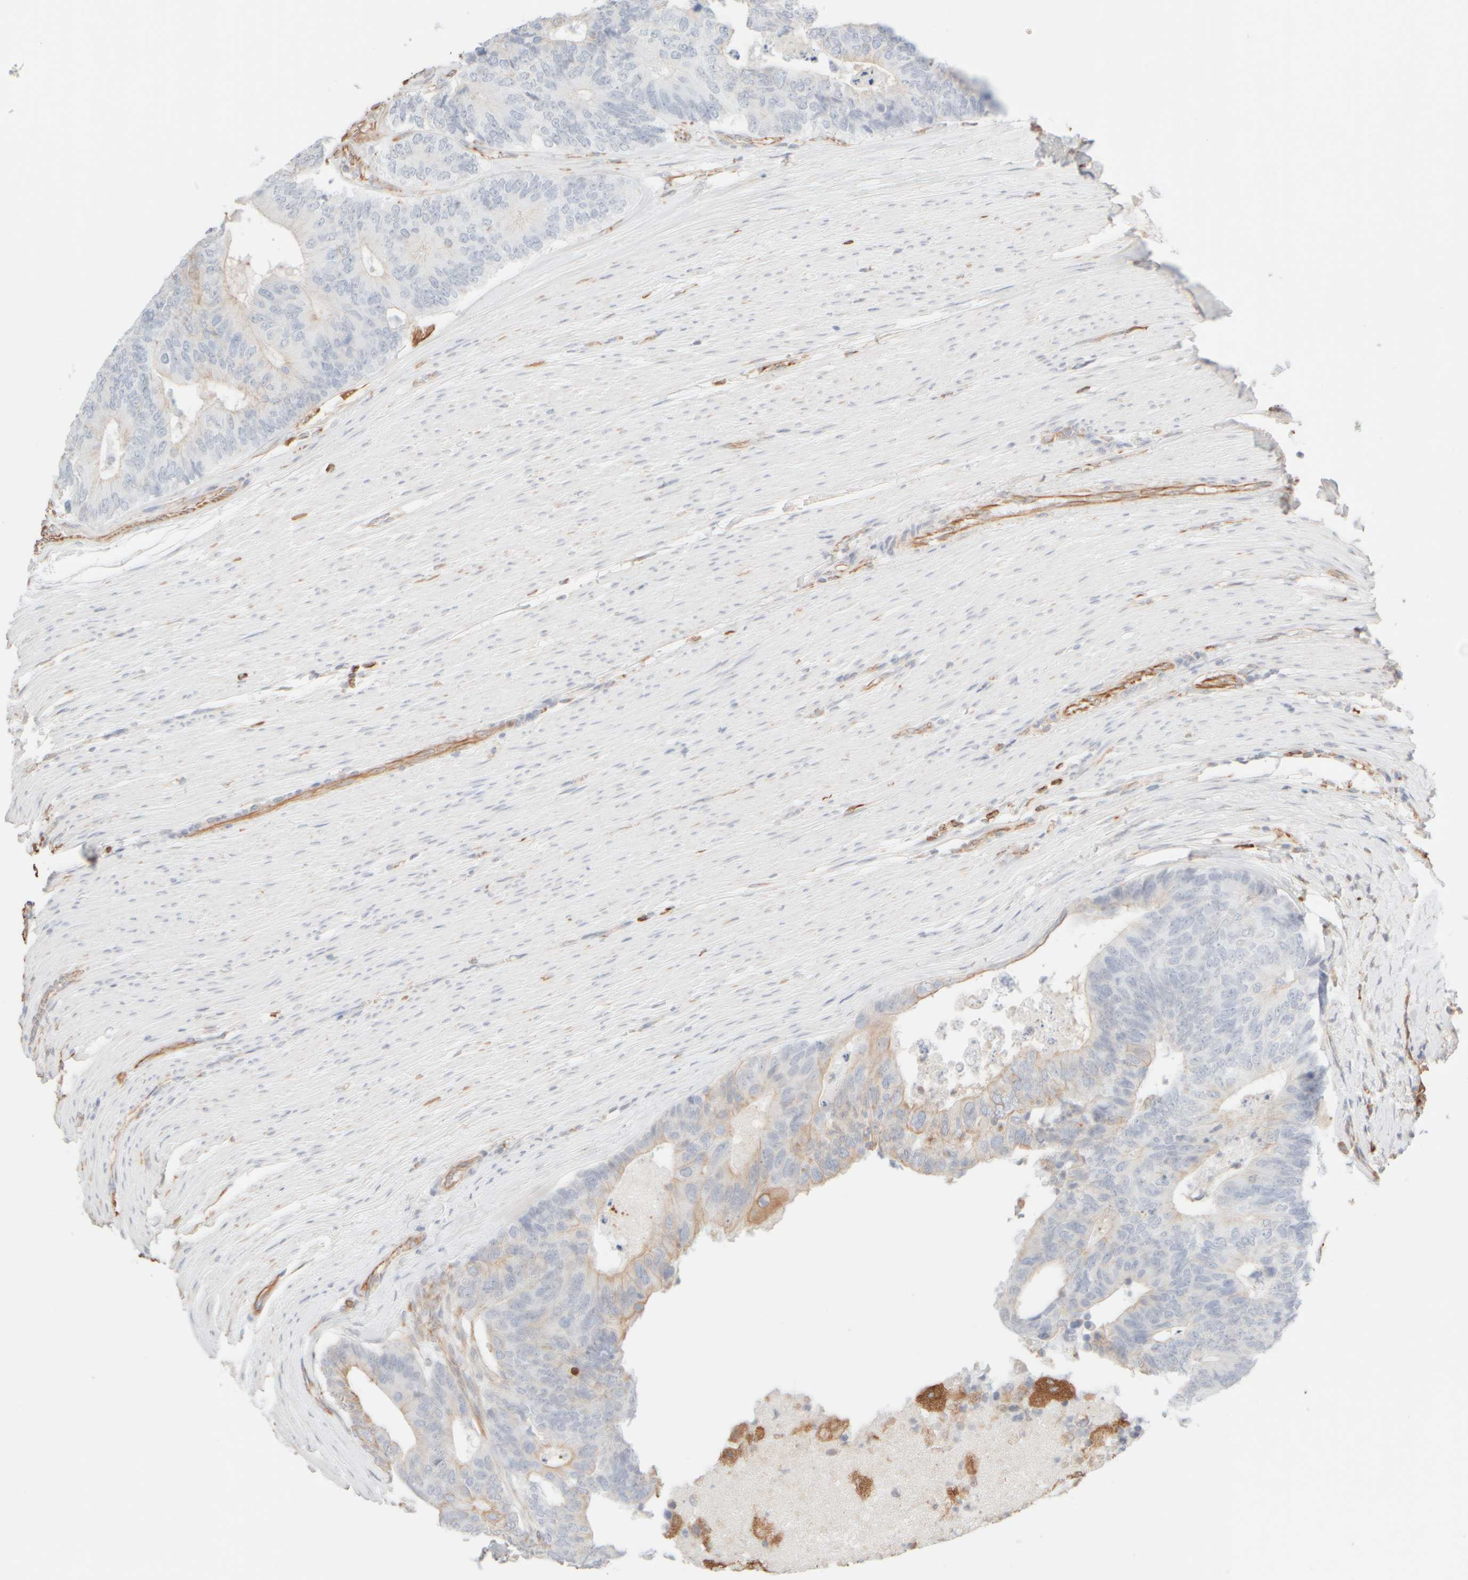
{"staining": {"intensity": "weak", "quantity": "<25%", "location": "cytoplasmic/membranous"}, "tissue": "colorectal cancer", "cell_type": "Tumor cells", "image_type": "cancer", "snomed": [{"axis": "morphology", "description": "Adenocarcinoma, NOS"}, {"axis": "topography", "description": "Colon"}], "caption": "Colorectal adenocarcinoma stained for a protein using immunohistochemistry (IHC) exhibits no expression tumor cells.", "gene": "KRT15", "patient": {"sex": "female", "age": 67}}